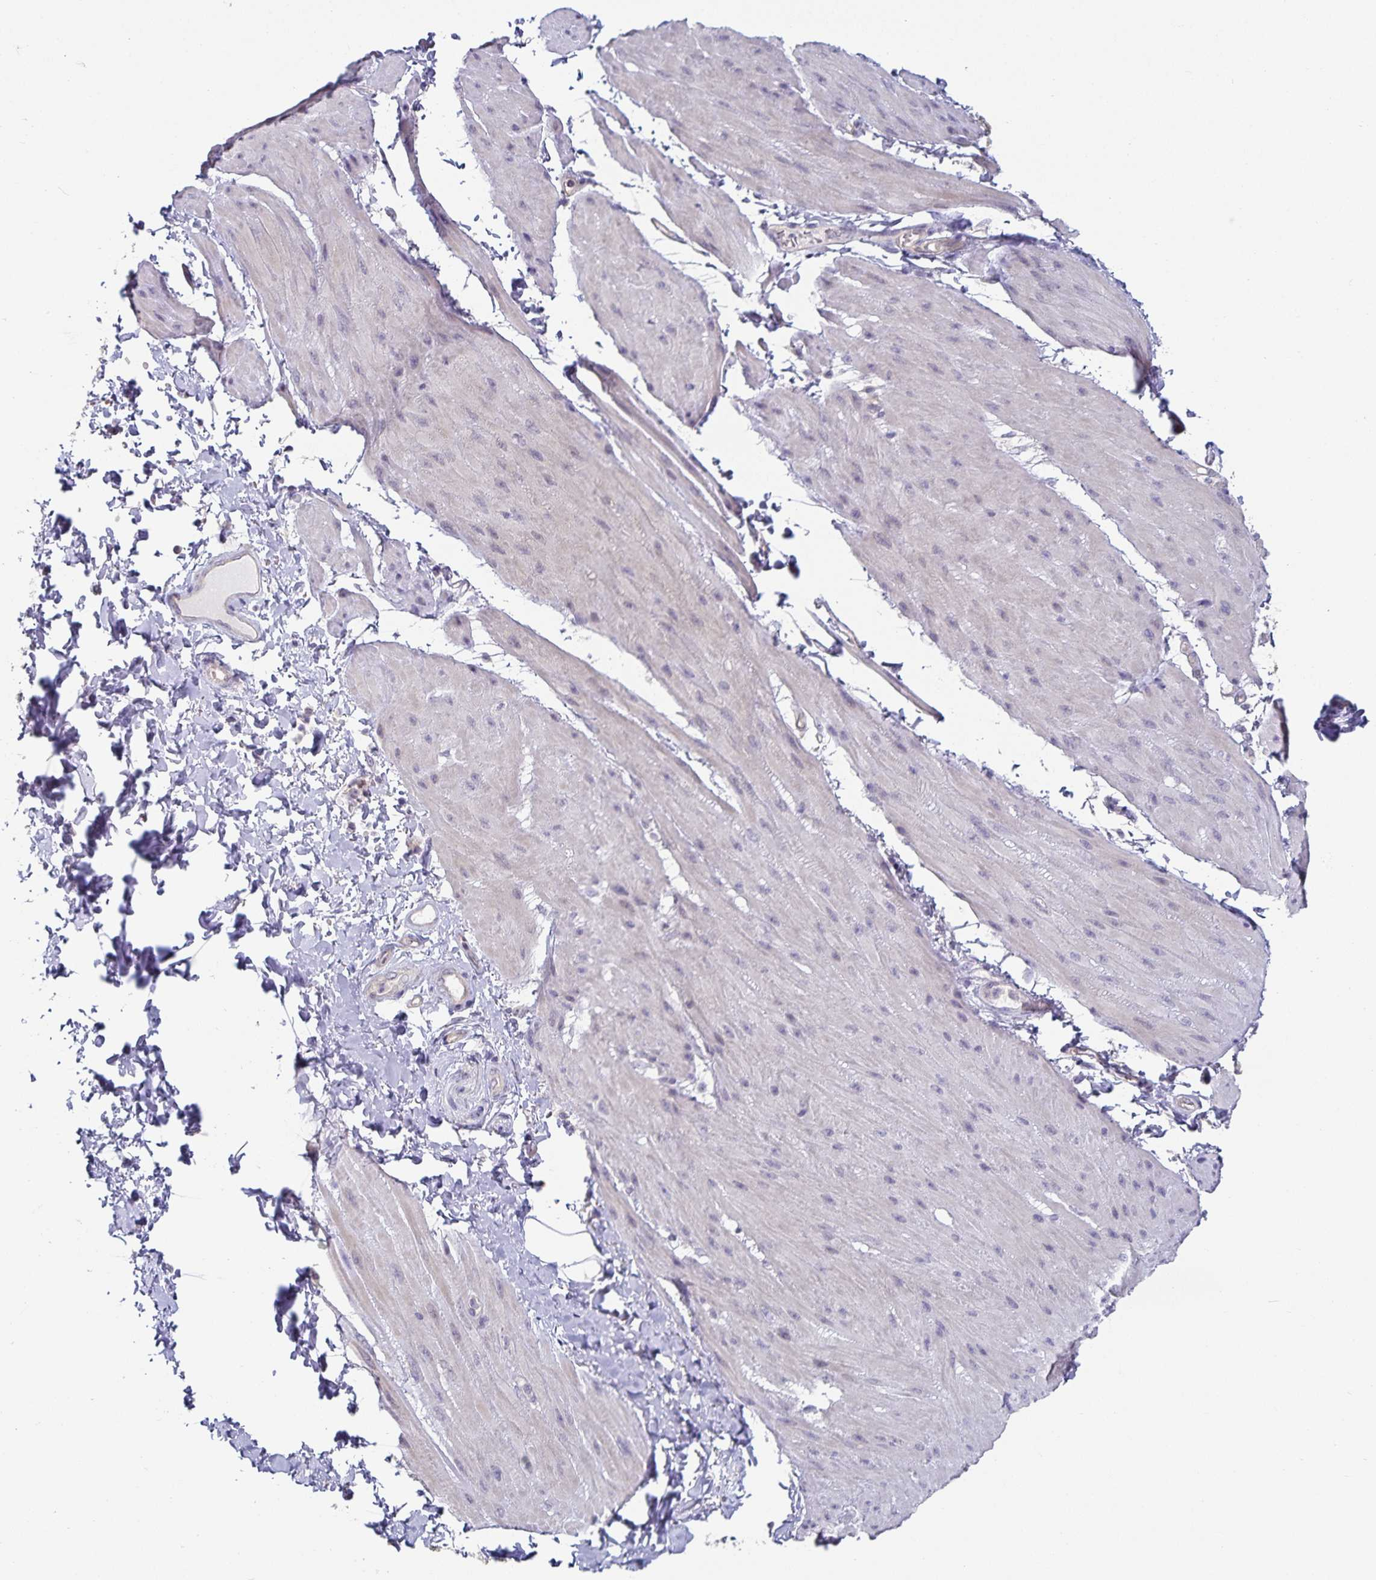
{"staining": {"intensity": "negative", "quantity": "none", "location": "none"}, "tissue": "adipose tissue", "cell_type": "Adipocytes", "image_type": "normal", "snomed": [{"axis": "morphology", "description": "Normal tissue, NOS"}, {"axis": "topography", "description": "Urinary bladder"}, {"axis": "topography", "description": "Peripheral nerve tissue"}], "caption": "Adipocytes show no significant positivity in benign adipose tissue. The staining was performed using DAB to visualize the protein expression in brown, while the nuclei were stained in blue with hematoxylin (Magnification: 20x).", "gene": "DNAH9", "patient": {"sex": "female", "age": 60}}